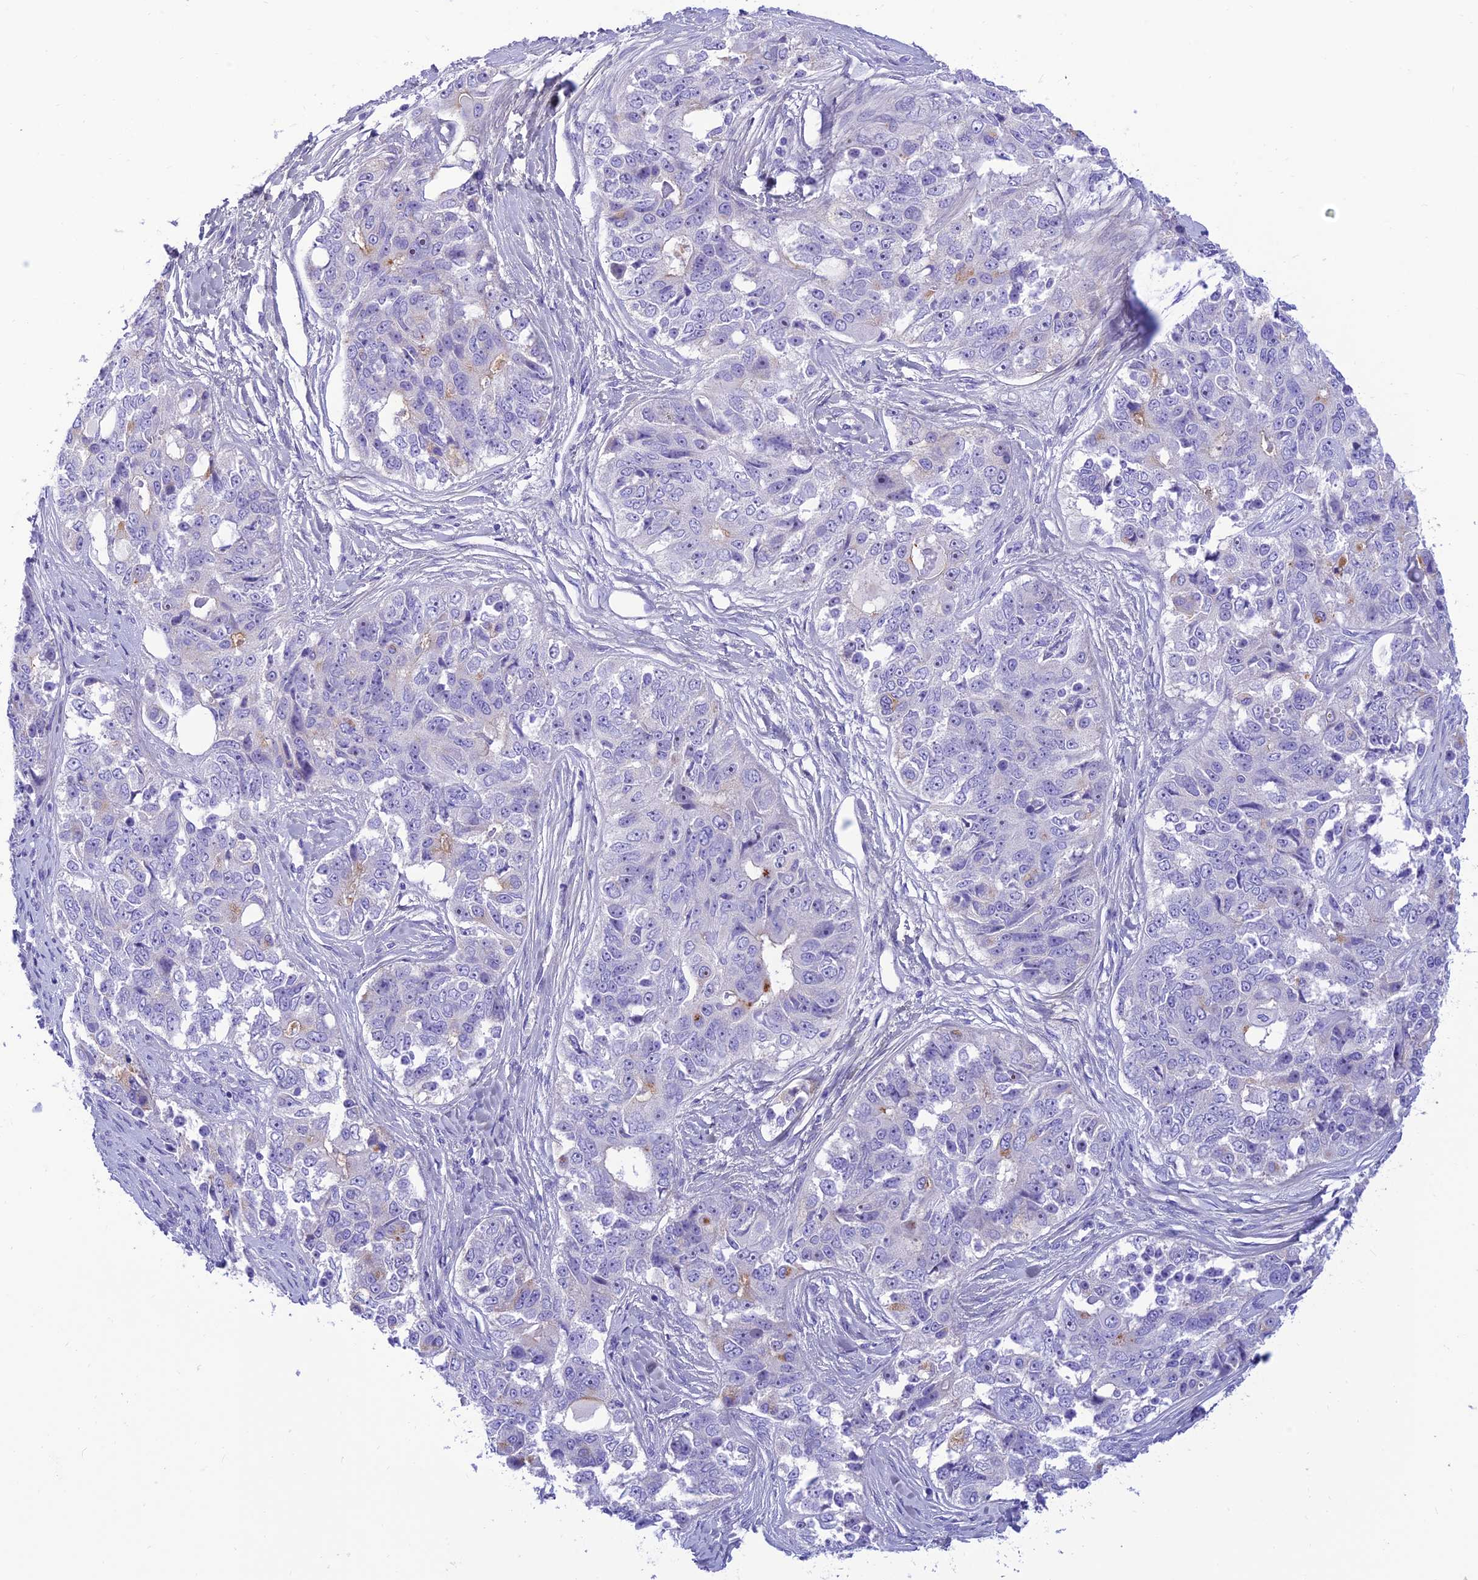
{"staining": {"intensity": "negative", "quantity": "none", "location": "none"}, "tissue": "ovarian cancer", "cell_type": "Tumor cells", "image_type": "cancer", "snomed": [{"axis": "morphology", "description": "Carcinoma, endometroid"}, {"axis": "topography", "description": "Ovary"}], "caption": "The immunohistochemistry (IHC) micrograph has no significant expression in tumor cells of ovarian cancer tissue.", "gene": "PRNP", "patient": {"sex": "female", "age": 51}}